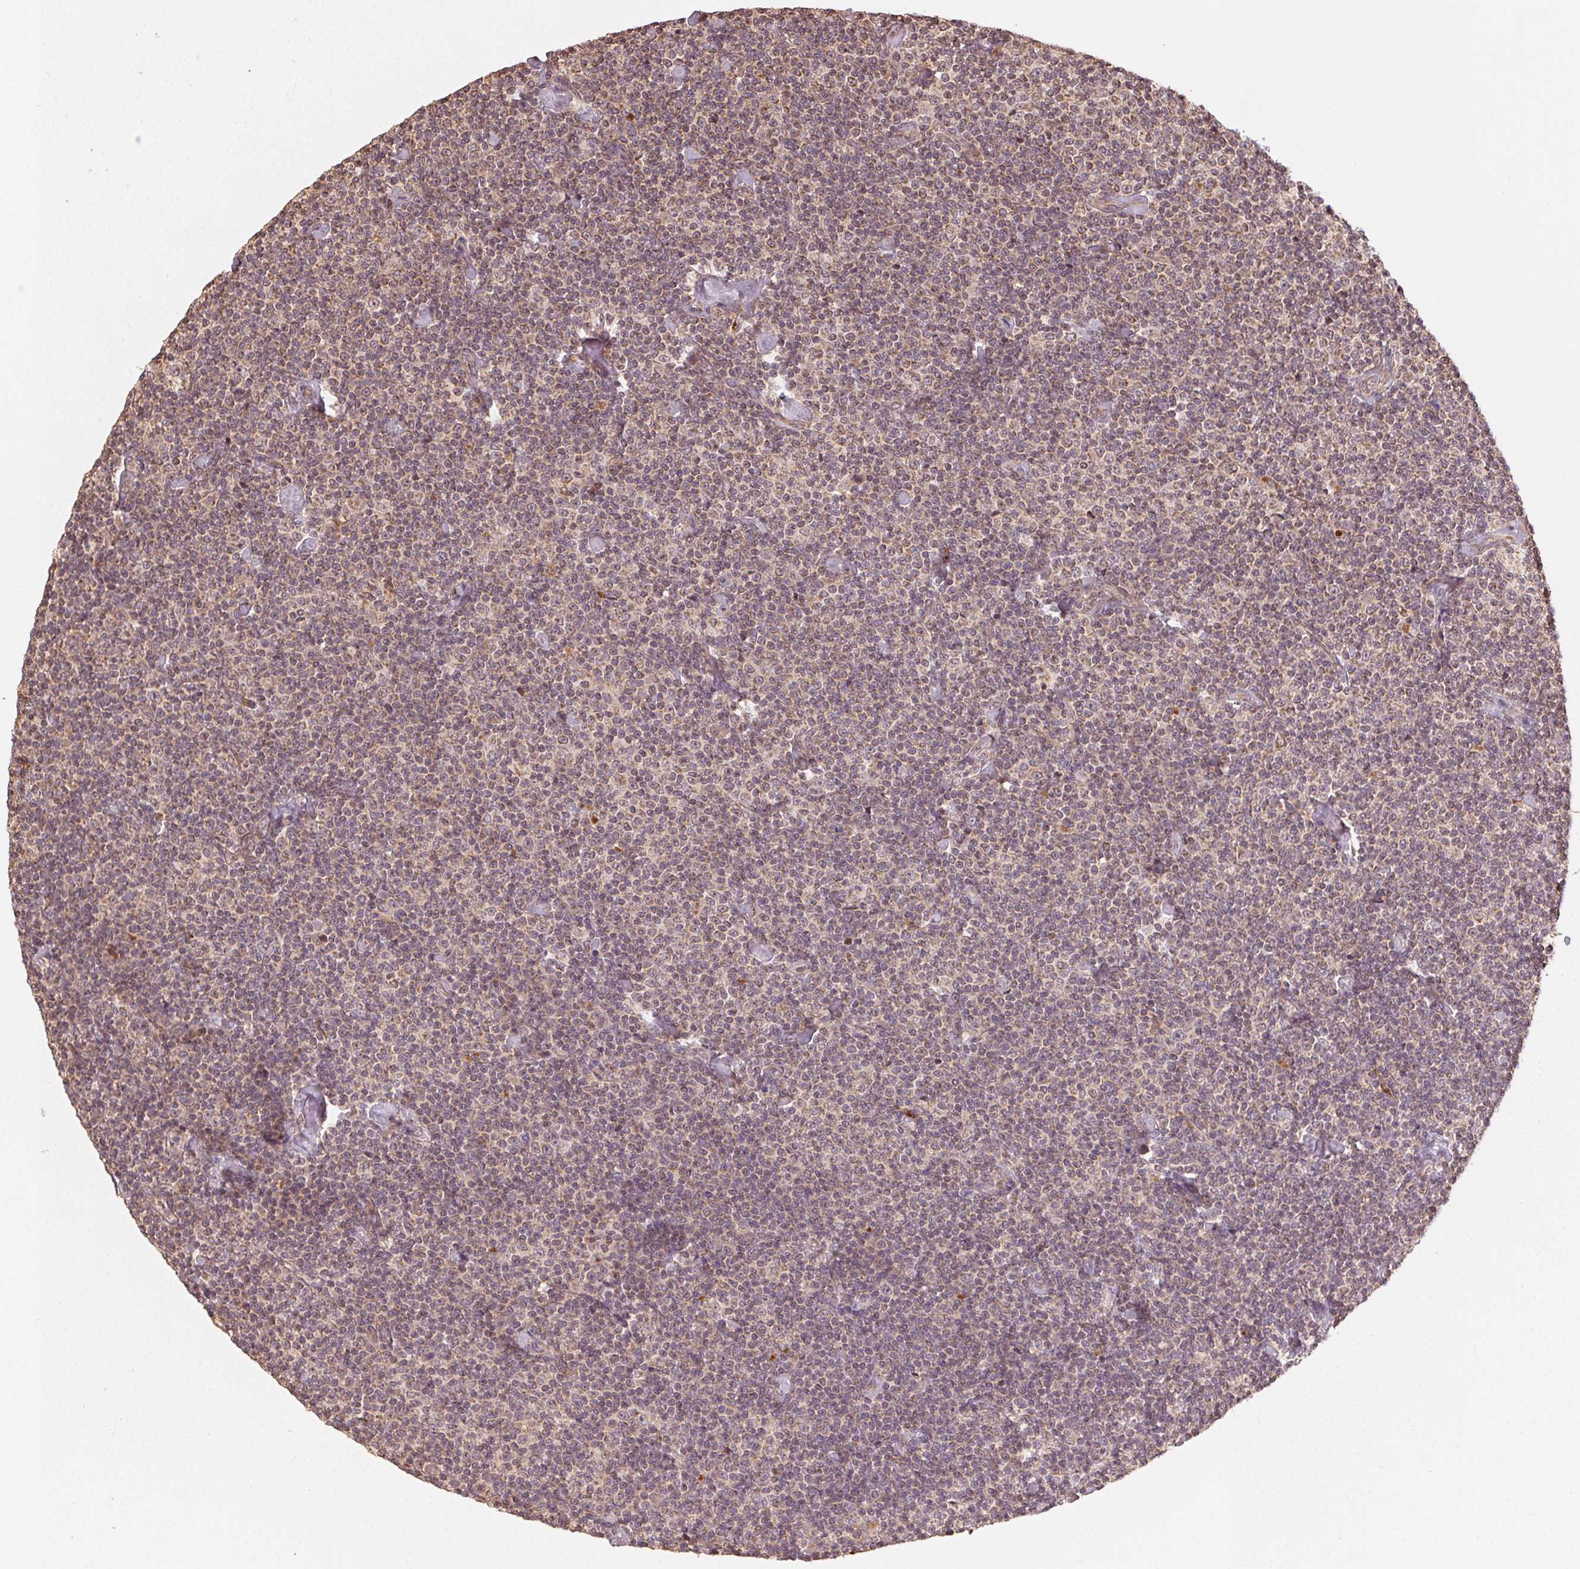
{"staining": {"intensity": "weak", "quantity": "<25%", "location": "nuclear"}, "tissue": "lymphoma", "cell_type": "Tumor cells", "image_type": "cancer", "snomed": [{"axis": "morphology", "description": "Malignant lymphoma, non-Hodgkin's type, Low grade"}, {"axis": "topography", "description": "Lymph node"}], "caption": "Immunohistochemical staining of human lymphoma demonstrates no significant staining in tumor cells.", "gene": "WBP2", "patient": {"sex": "male", "age": 81}}